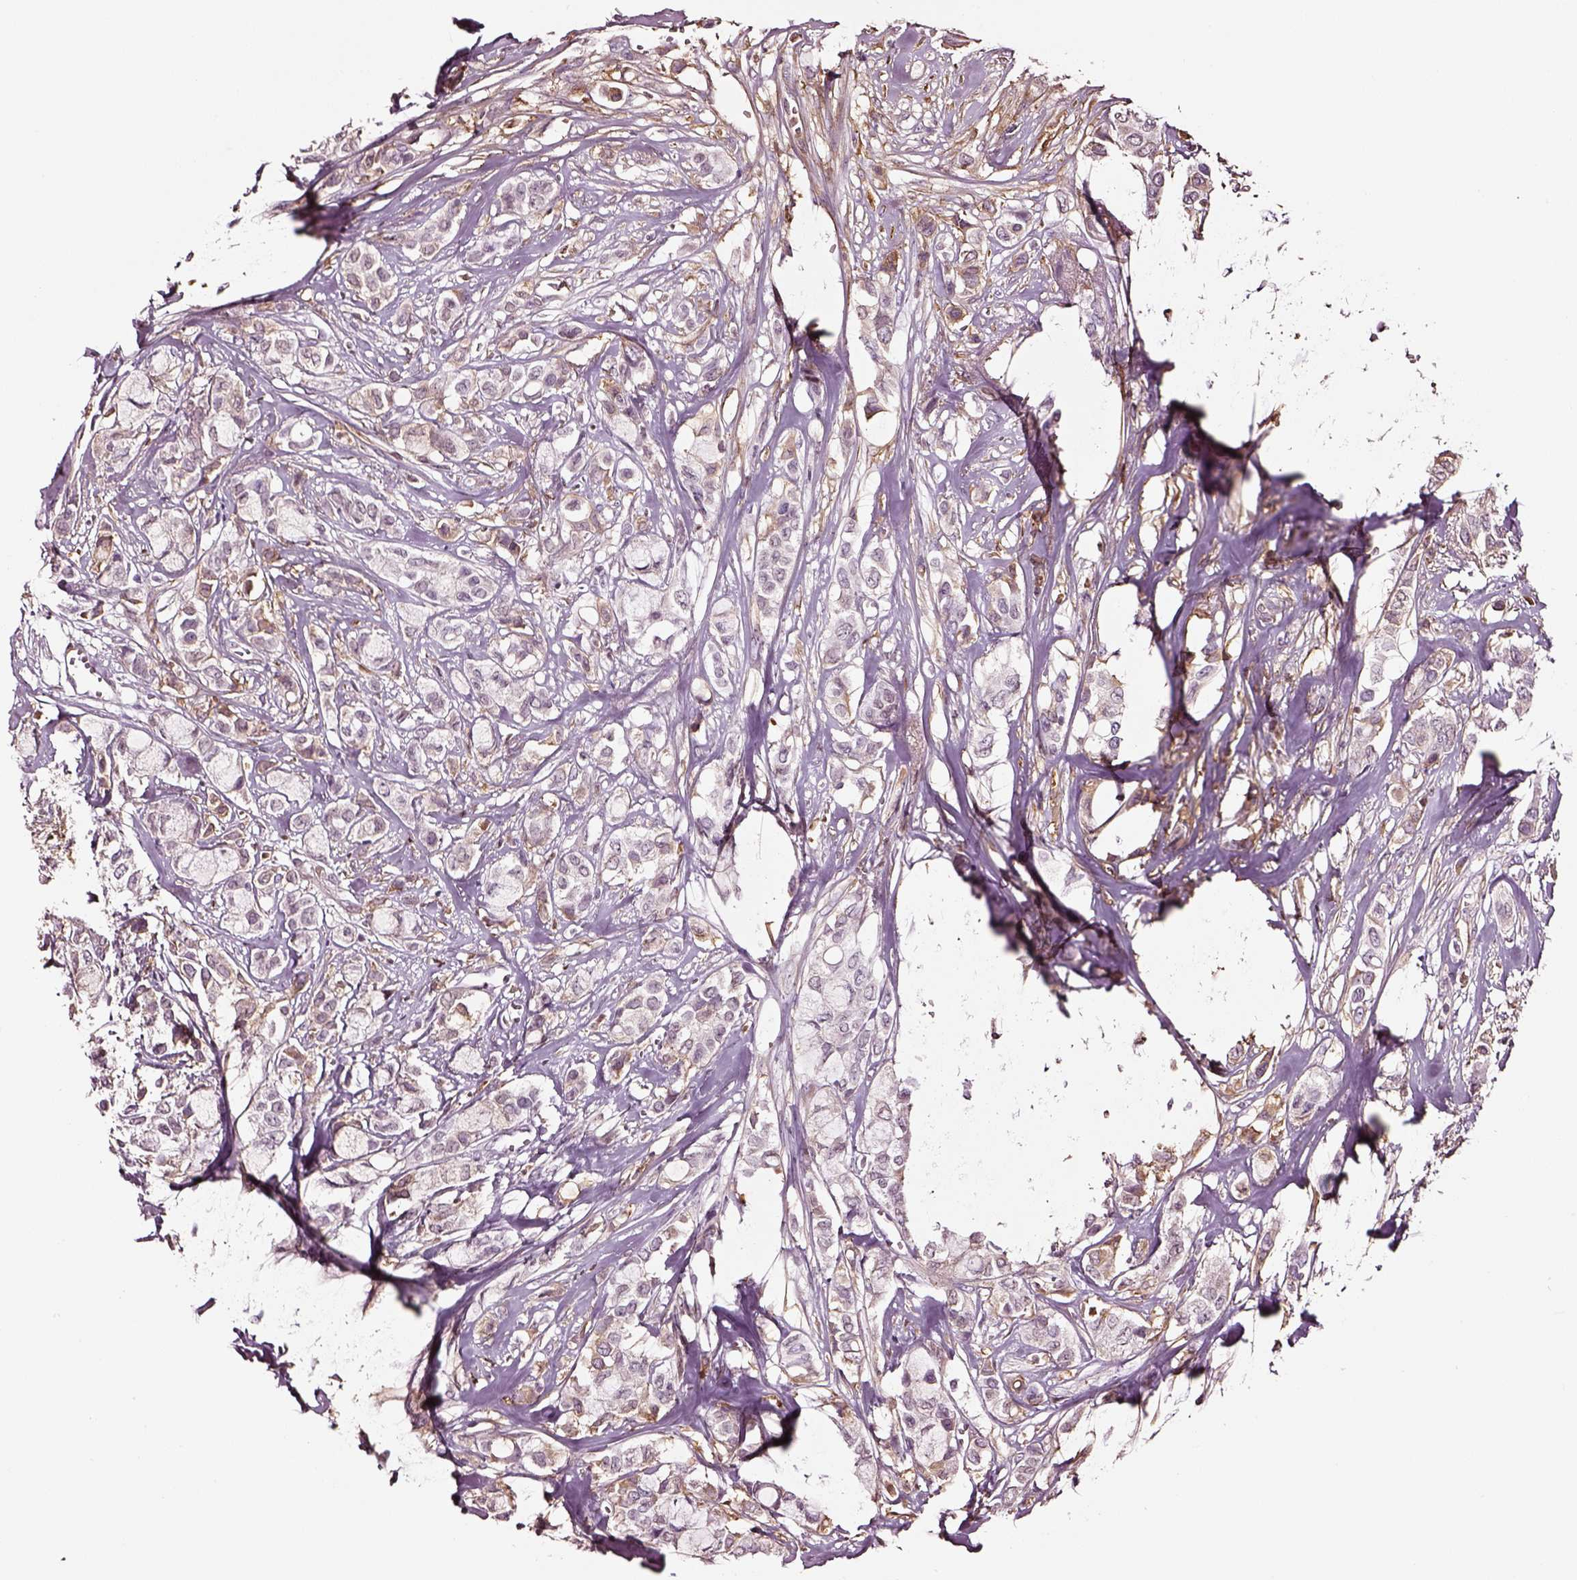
{"staining": {"intensity": "weak", "quantity": "<25%", "location": "cytoplasmic/membranous"}, "tissue": "breast cancer", "cell_type": "Tumor cells", "image_type": "cancer", "snomed": [{"axis": "morphology", "description": "Duct carcinoma"}, {"axis": "topography", "description": "Breast"}], "caption": "A histopathology image of breast invasive ductal carcinoma stained for a protein demonstrates no brown staining in tumor cells.", "gene": "TF", "patient": {"sex": "female", "age": 85}}